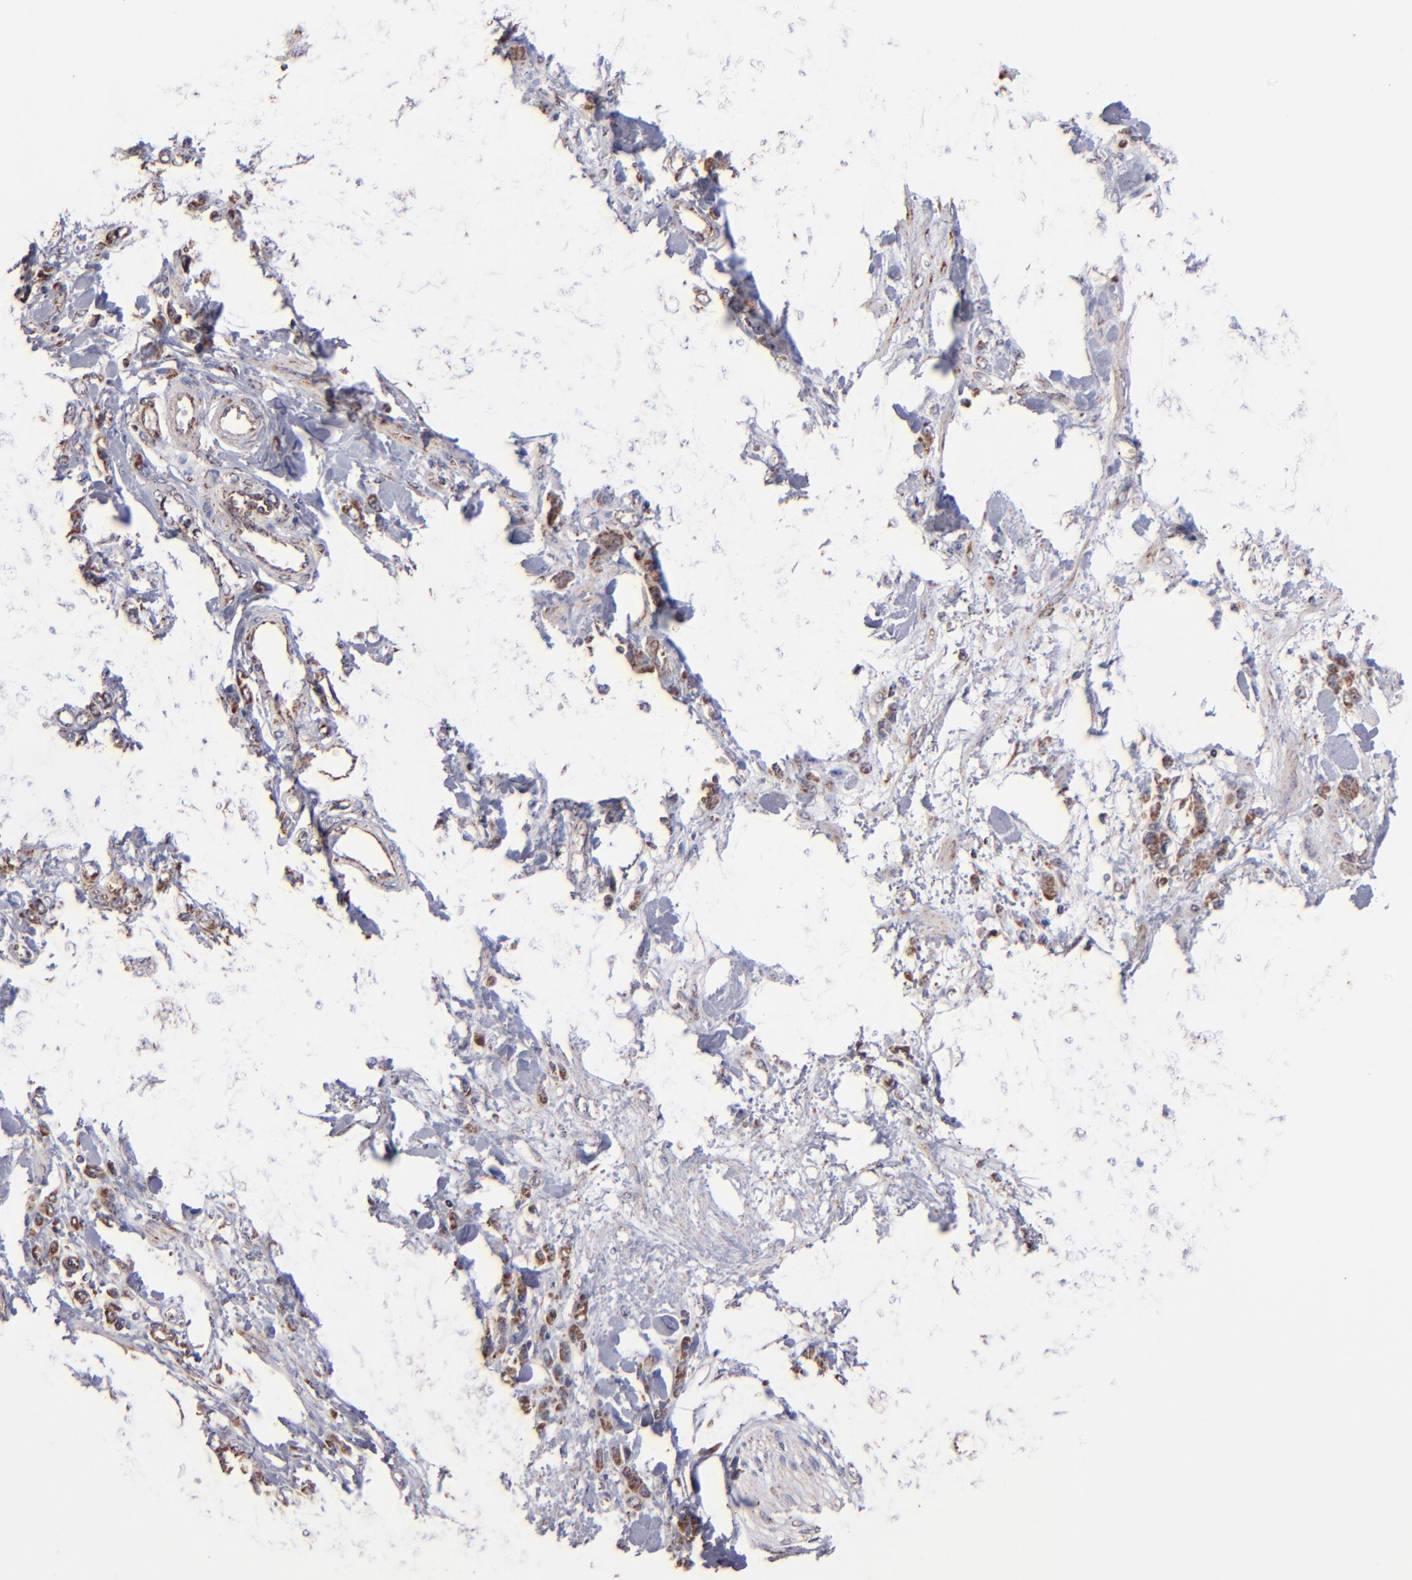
{"staining": {"intensity": "moderate", "quantity": ">75%", "location": "cytoplasmic/membranous"}, "tissue": "stomach cancer", "cell_type": "Tumor cells", "image_type": "cancer", "snomed": [{"axis": "morphology", "description": "Normal tissue, NOS"}, {"axis": "morphology", "description": "Adenocarcinoma, NOS"}, {"axis": "topography", "description": "Stomach"}], "caption": "This histopathology image displays immunohistochemistry staining of human adenocarcinoma (stomach), with medium moderate cytoplasmic/membranous staining in approximately >75% of tumor cells.", "gene": "DLST", "patient": {"sex": "male", "age": 82}}